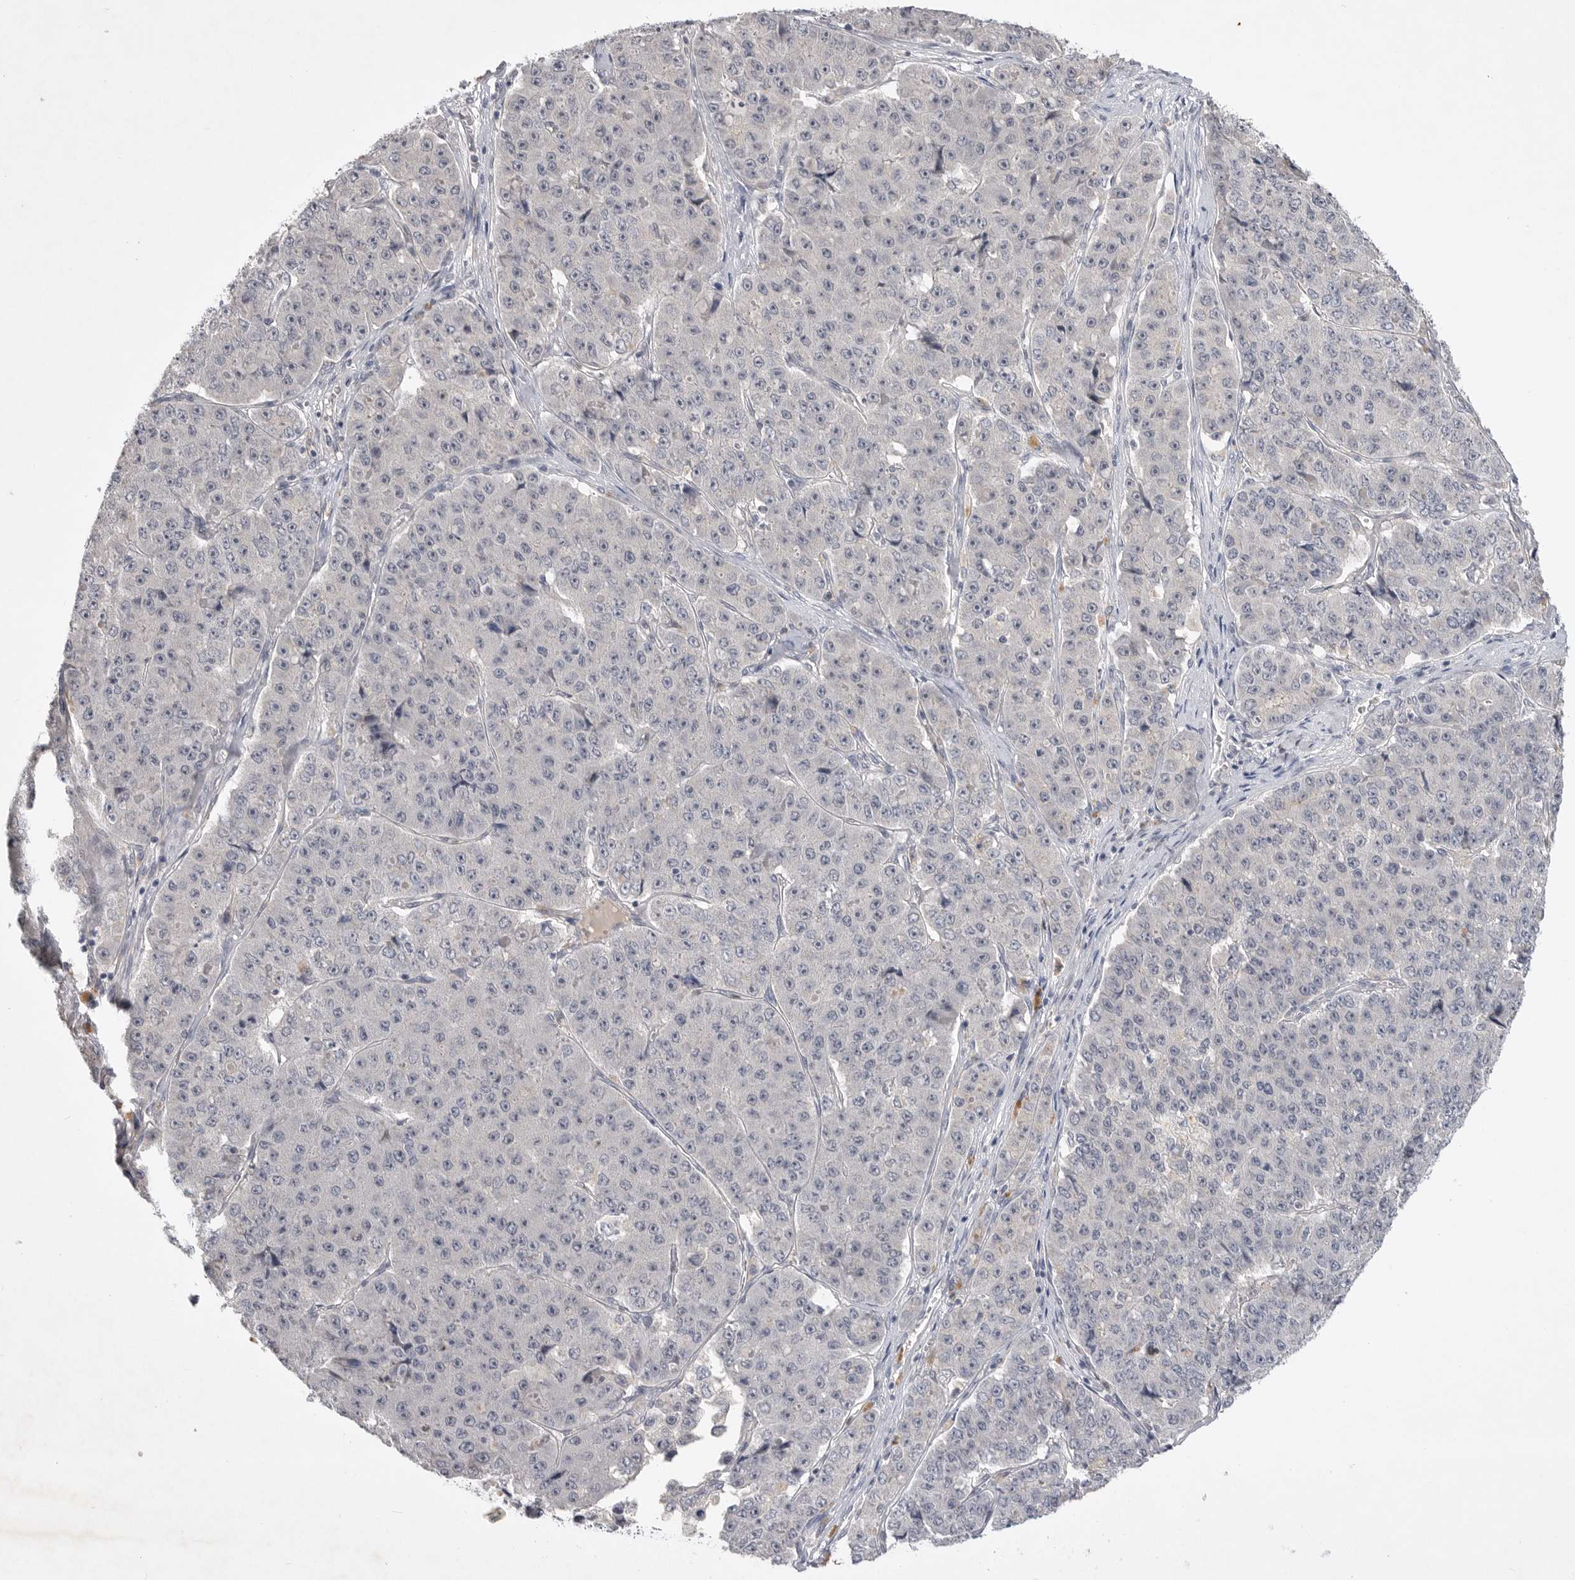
{"staining": {"intensity": "negative", "quantity": "none", "location": "none"}, "tissue": "pancreatic cancer", "cell_type": "Tumor cells", "image_type": "cancer", "snomed": [{"axis": "morphology", "description": "Adenocarcinoma, NOS"}, {"axis": "topography", "description": "Pancreas"}], "caption": "Tumor cells are negative for brown protein staining in pancreatic cancer (adenocarcinoma).", "gene": "ITGAD", "patient": {"sex": "male", "age": 50}}